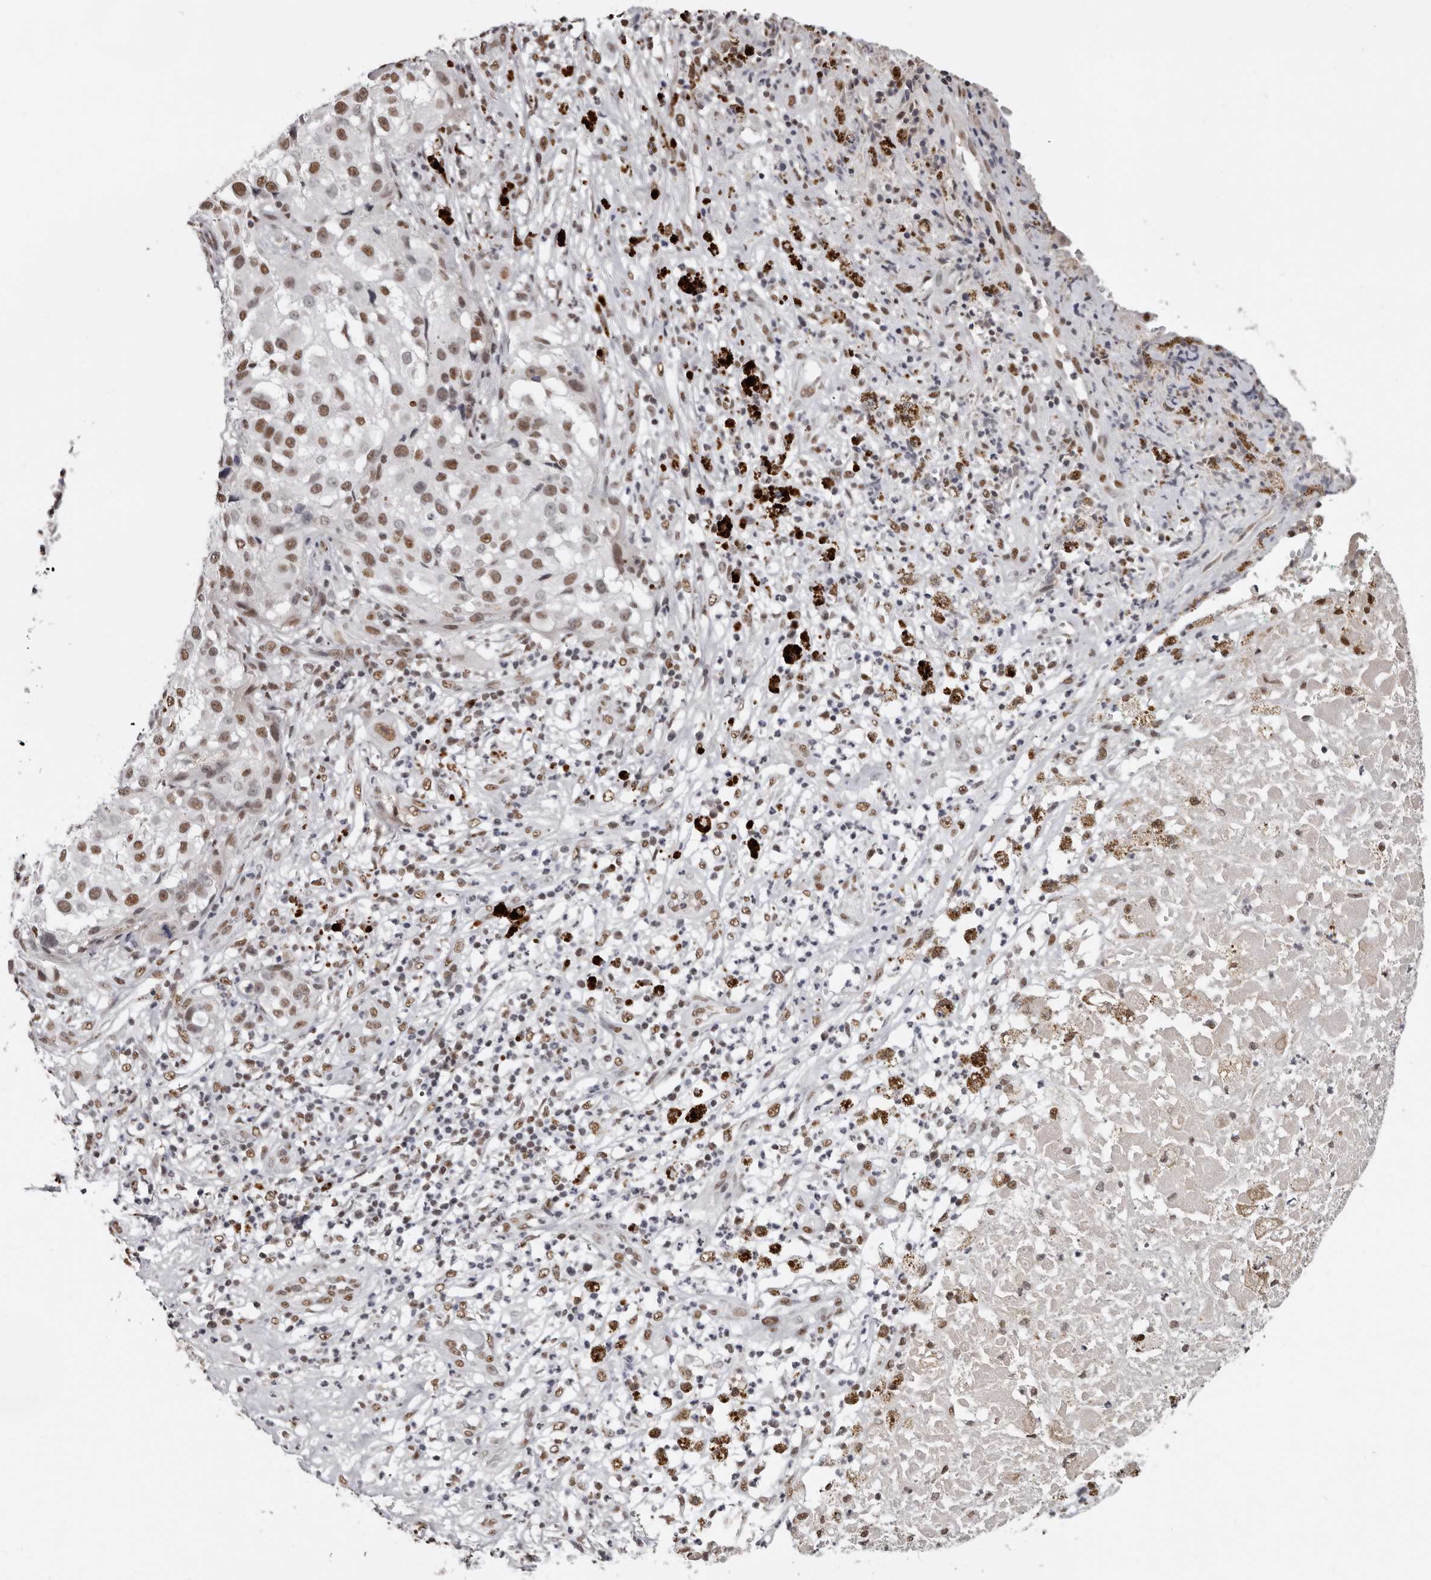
{"staining": {"intensity": "moderate", "quantity": ">75%", "location": "nuclear"}, "tissue": "melanoma", "cell_type": "Tumor cells", "image_type": "cancer", "snomed": [{"axis": "morphology", "description": "Necrosis, NOS"}, {"axis": "morphology", "description": "Malignant melanoma, NOS"}, {"axis": "topography", "description": "Skin"}], "caption": "Immunohistochemical staining of melanoma exhibits moderate nuclear protein staining in about >75% of tumor cells.", "gene": "SCAF4", "patient": {"sex": "female", "age": 87}}